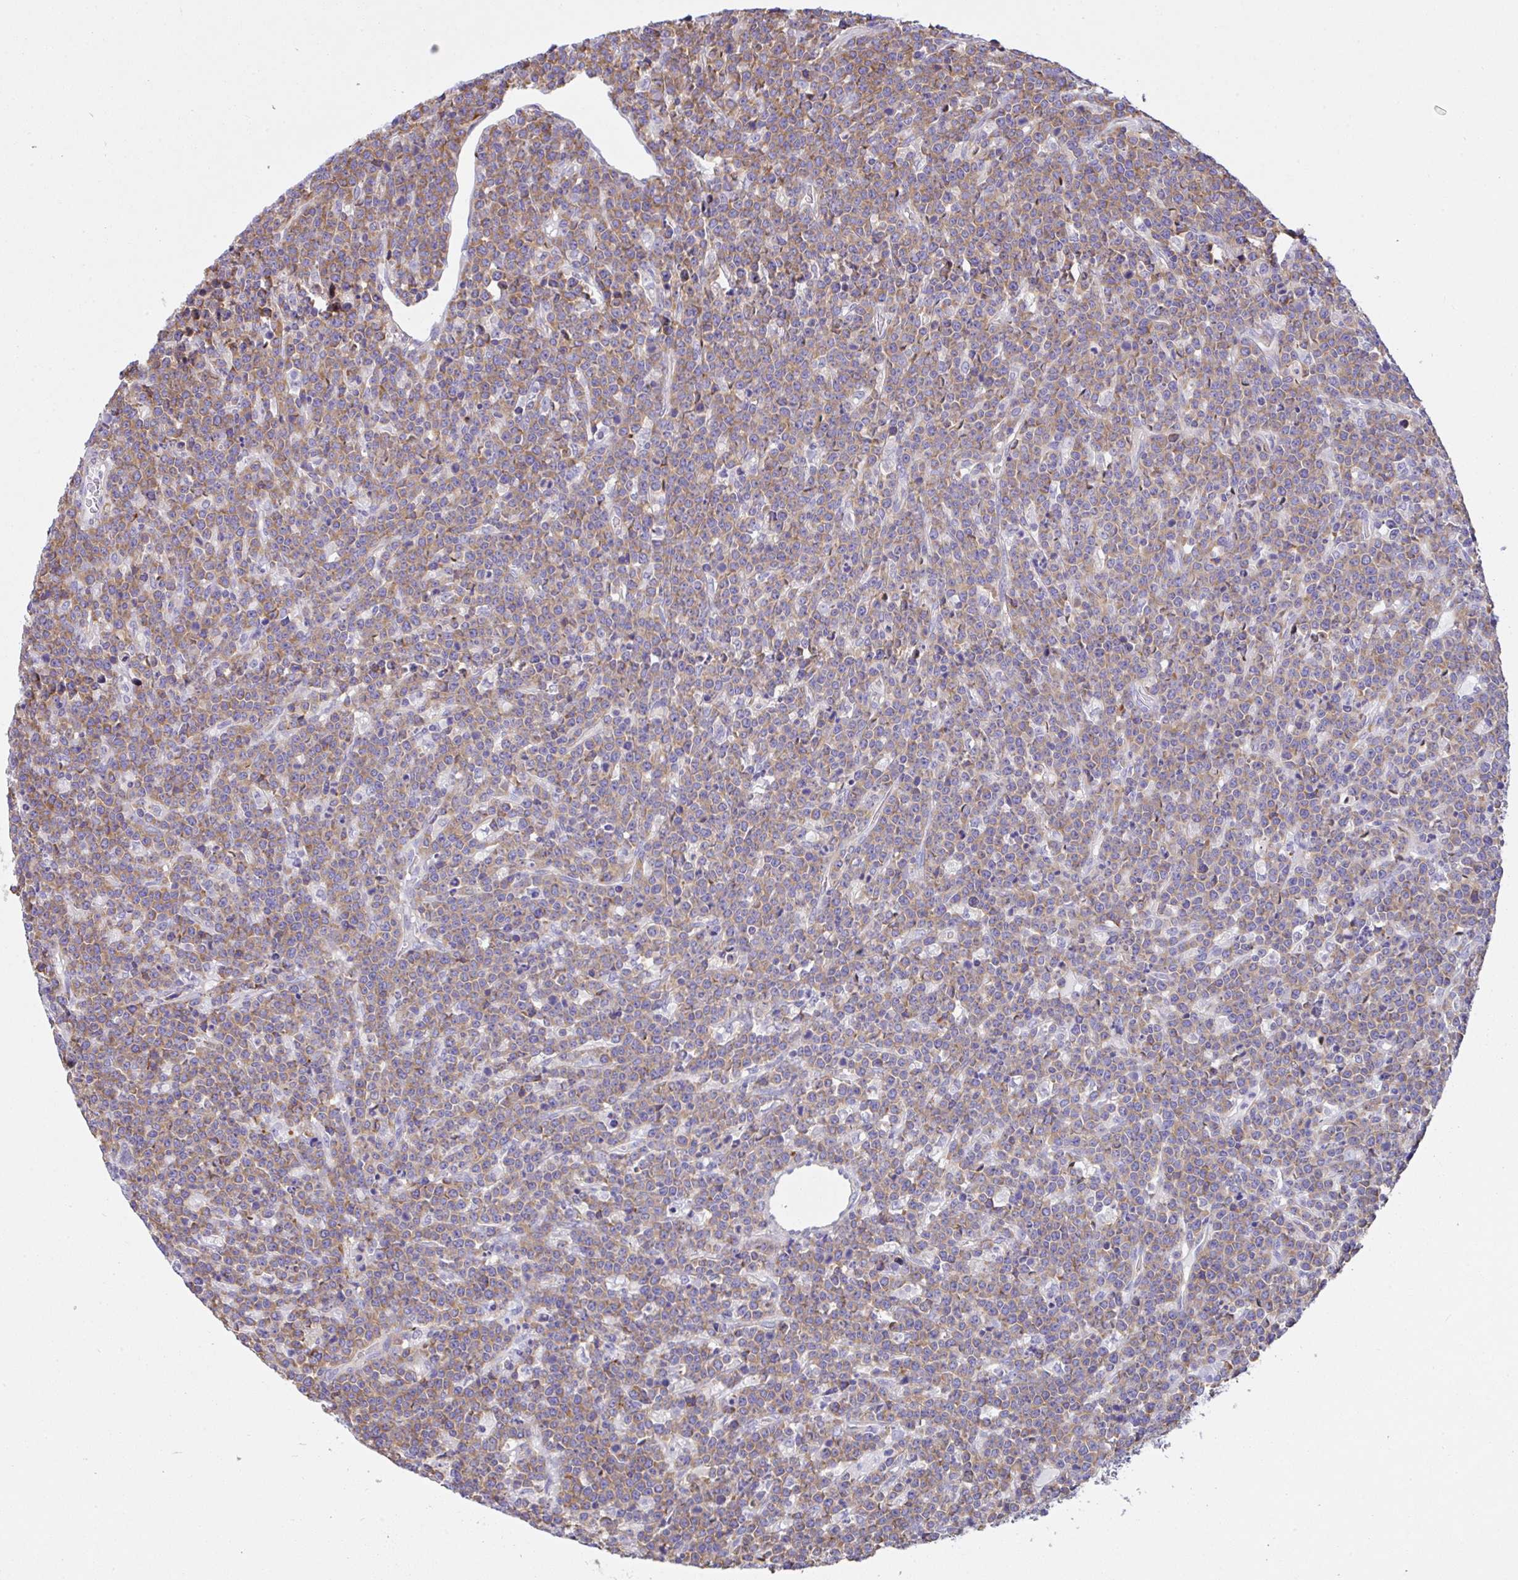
{"staining": {"intensity": "moderate", "quantity": ">75%", "location": "cytoplasmic/membranous"}, "tissue": "lymphoma", "cell_type": "Tumor cells", "image_type": "cancer", "snomed": [{"axis": "morphology", "description": "Malignant lymphoma, non-Hodgkin's type, High grade"}, {"axis": "topography", "description": "Ovary"}], "caption": "Malignant lymphoma, non-Hodgkin's type (high-grade) stained with immunohistochemistry exhibits moderate cytoplasmic/membranous positivity in about >75% of tumor cells.", "gene": "GFPT2", "patient": {"sex": "female", "age": 56}}